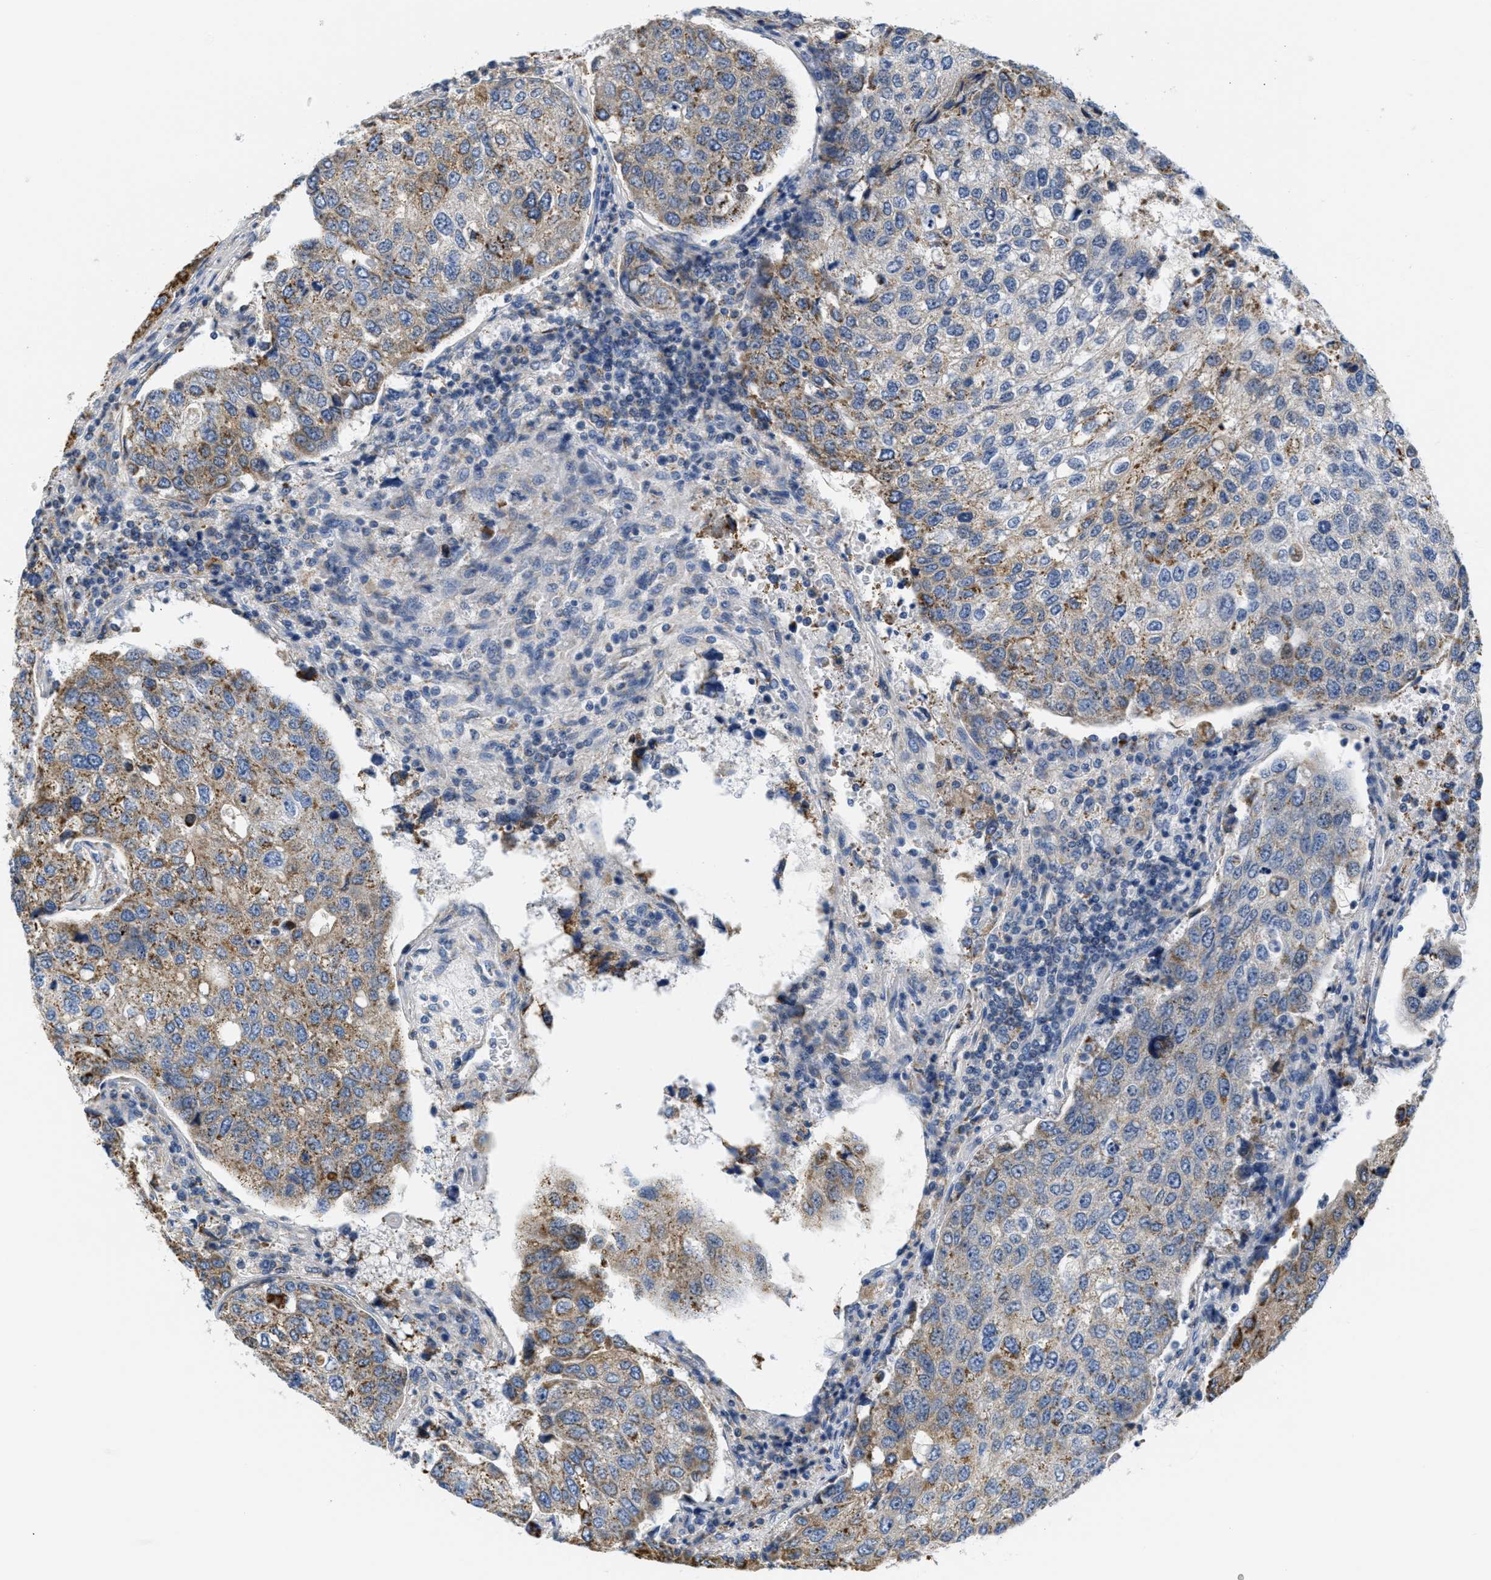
{"staining": {"intensity": "strong", "quantity": "25%-75%", "location": "cytoplasmic/membranous"}, "tissue": "urothelial cancer", "cell_type": "Tumor cells", "image_type": "cancer", "snomed": [{"axis": "morphology", "description": "Urothelial carcinoma, High grade"}, {"axis": "topography", "description": "Lymph node"}, {"axis": "topography", "description": "Urinary bladder"}], "caption": "An immunohistochemistry histopathology image of tumor tissue is shown. Protein staining in brown shows strong cytoplasmic/membranous positivity in high-grade urothelial carcinoma within tumor cells.", "gene": "KCNJ5", "patient": {"sex": "male", "age": 51}}